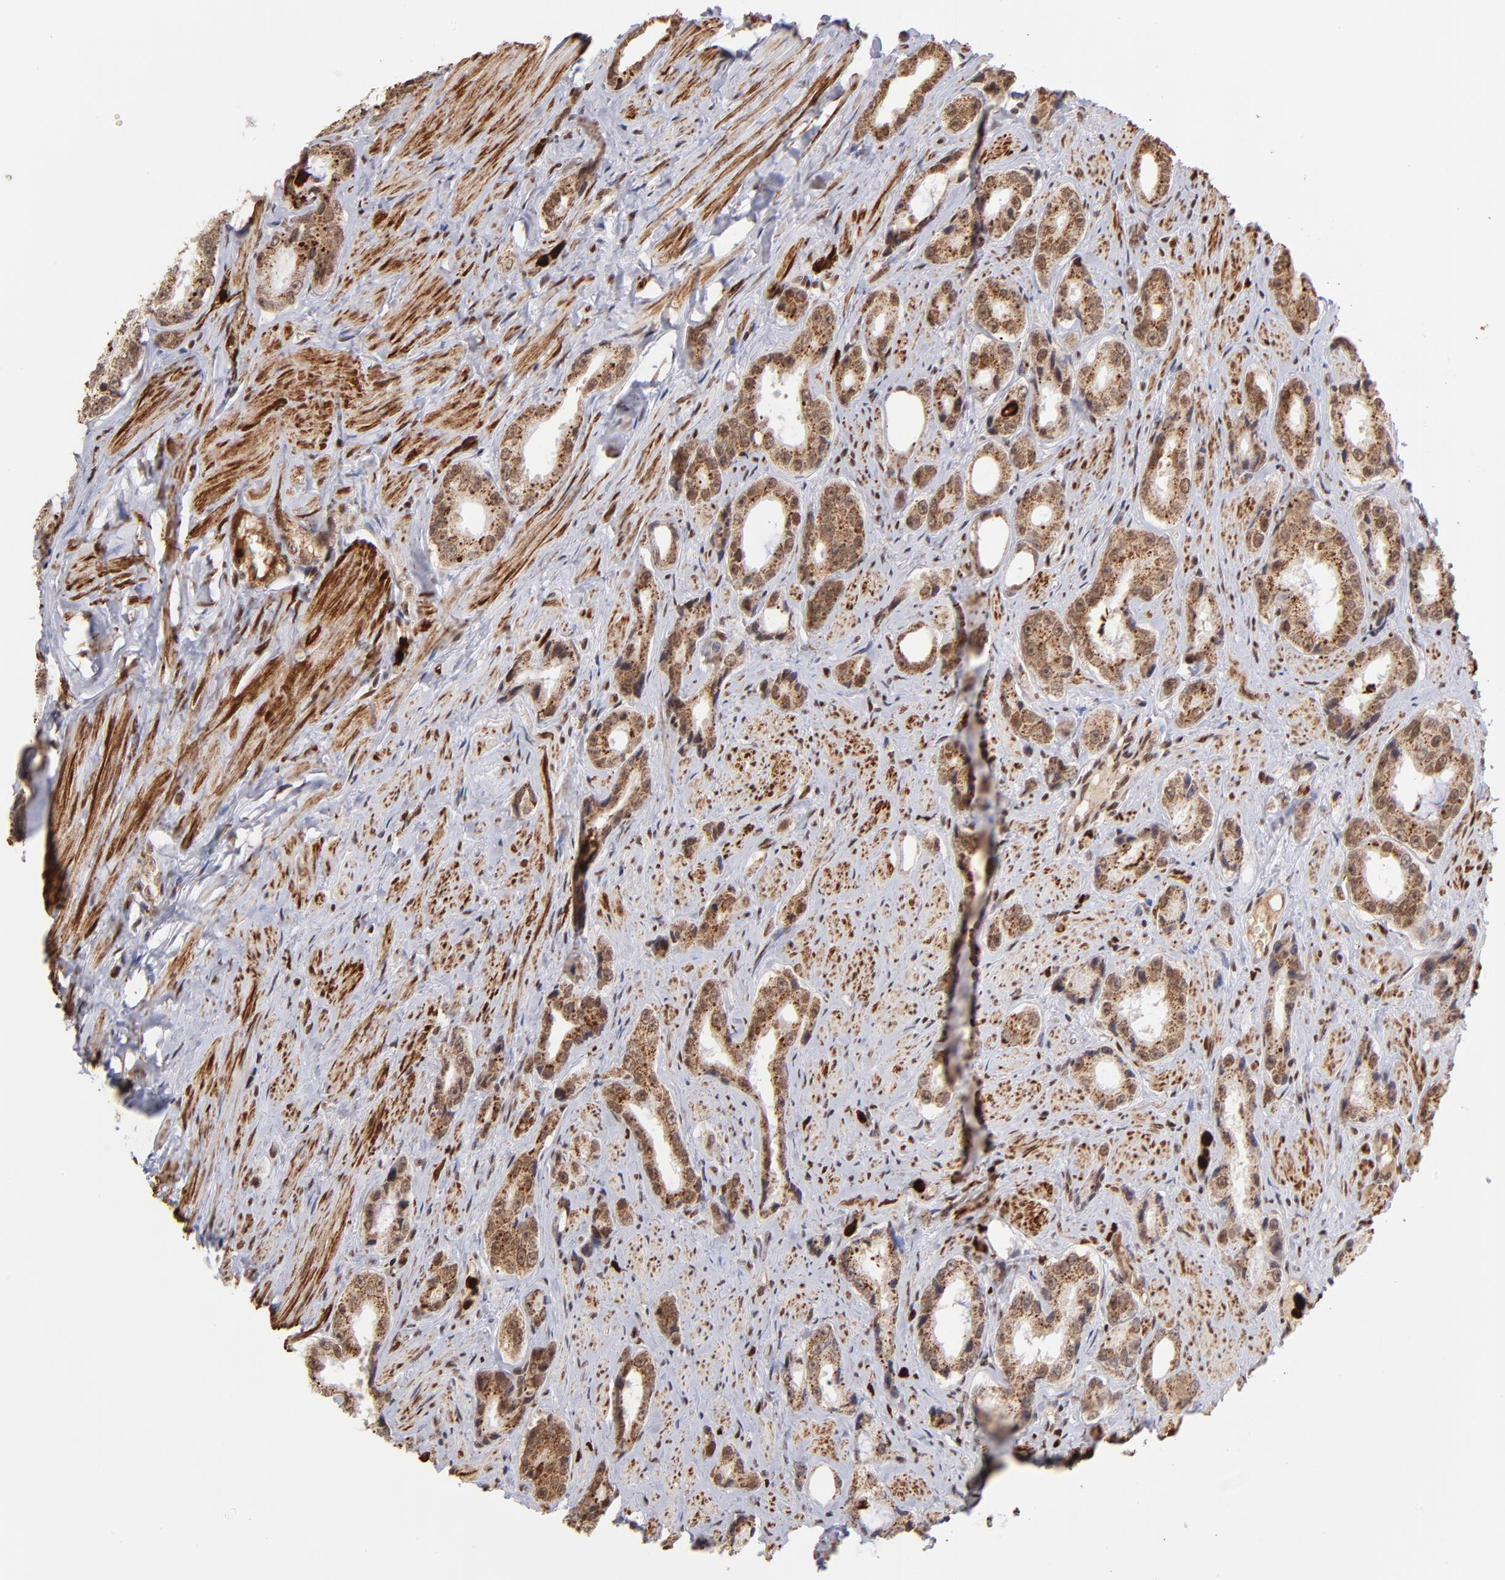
{"staining": {"intensity": "moderate", "quantity": ">75%", "location": "cytoplasmic/membranous"}, "tissue": "prostate cancer", "cell_type": "Tumor cells", "image_type": "cancer", "snomed": [{"axis": "morphology", "description": "Adenocarcinoma, Medium grade"}, {"axis": "topography", "description": "Prostate"}], "caption": "This is an image of immunohistochemistry staining of medium-grade adenocarcinoma (prostate), which shows moderate positivity in the cytoplasmic/membranous of tumor cells.", "gene": "ZFX", "patient": {"sex": "male", "age": 60}}